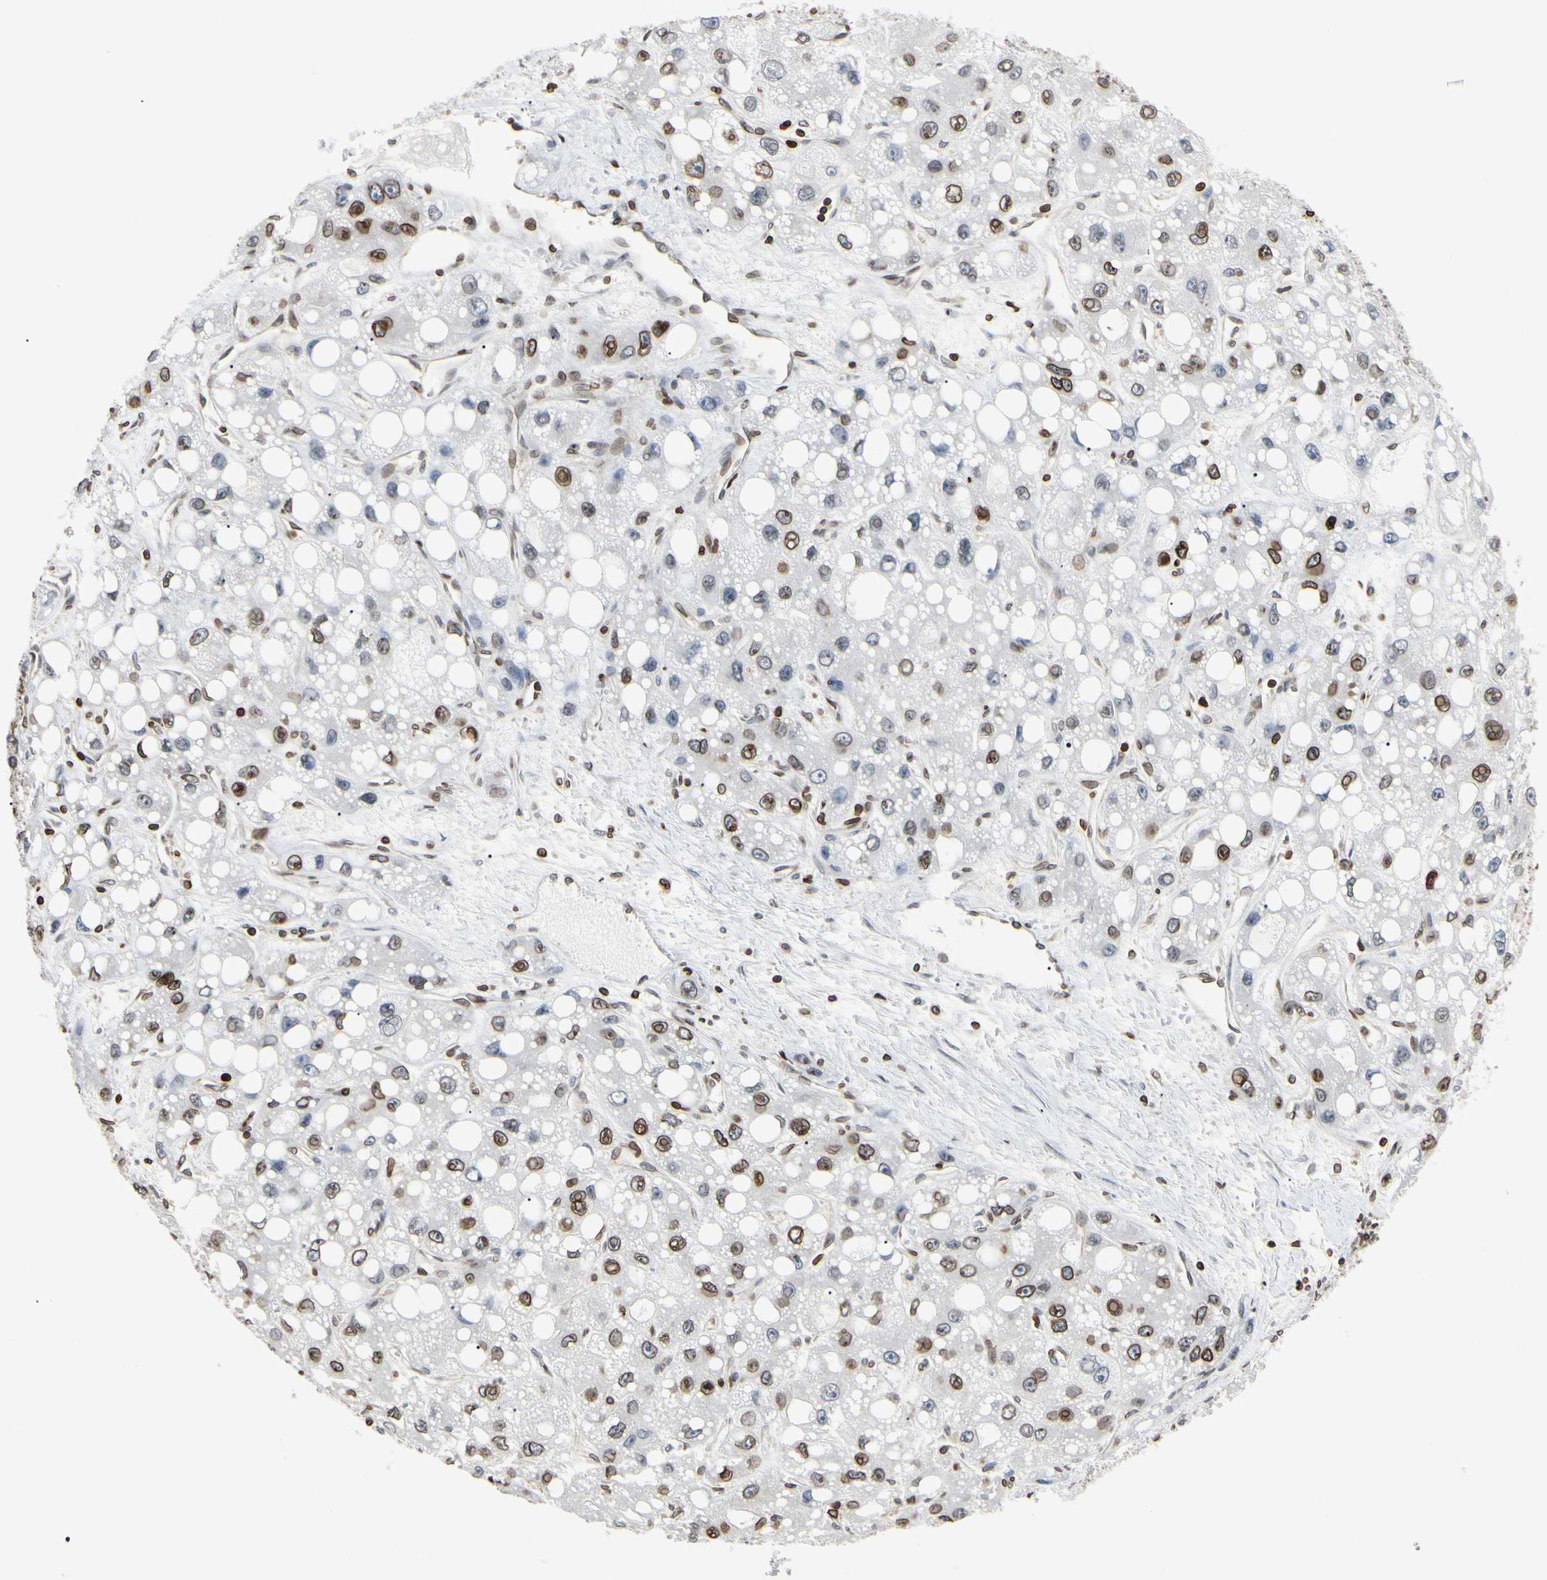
{"staining": {"intensity": "moderate", "quantity": "25%-75%", "location": "cytoplasmic/membranous,nuclear"}, "tissue": "liver cancer", "cell_type": "Tumor cells", "image_type": "cancer", "snomed": [{"axis": "morphology", "description": "Carcinoma, Hepatocellular, NOS"}, {"axis": "topography", "description": "Liver"}], "caption": "Liver cancer stained for a protein (brown) shows moderate cytoplasmic/membranous and nuclear positive expression in approximately 25%-75% of tumor cells.", "gene": "TMPO", "patient": {"sex": "male", "age": 55}}